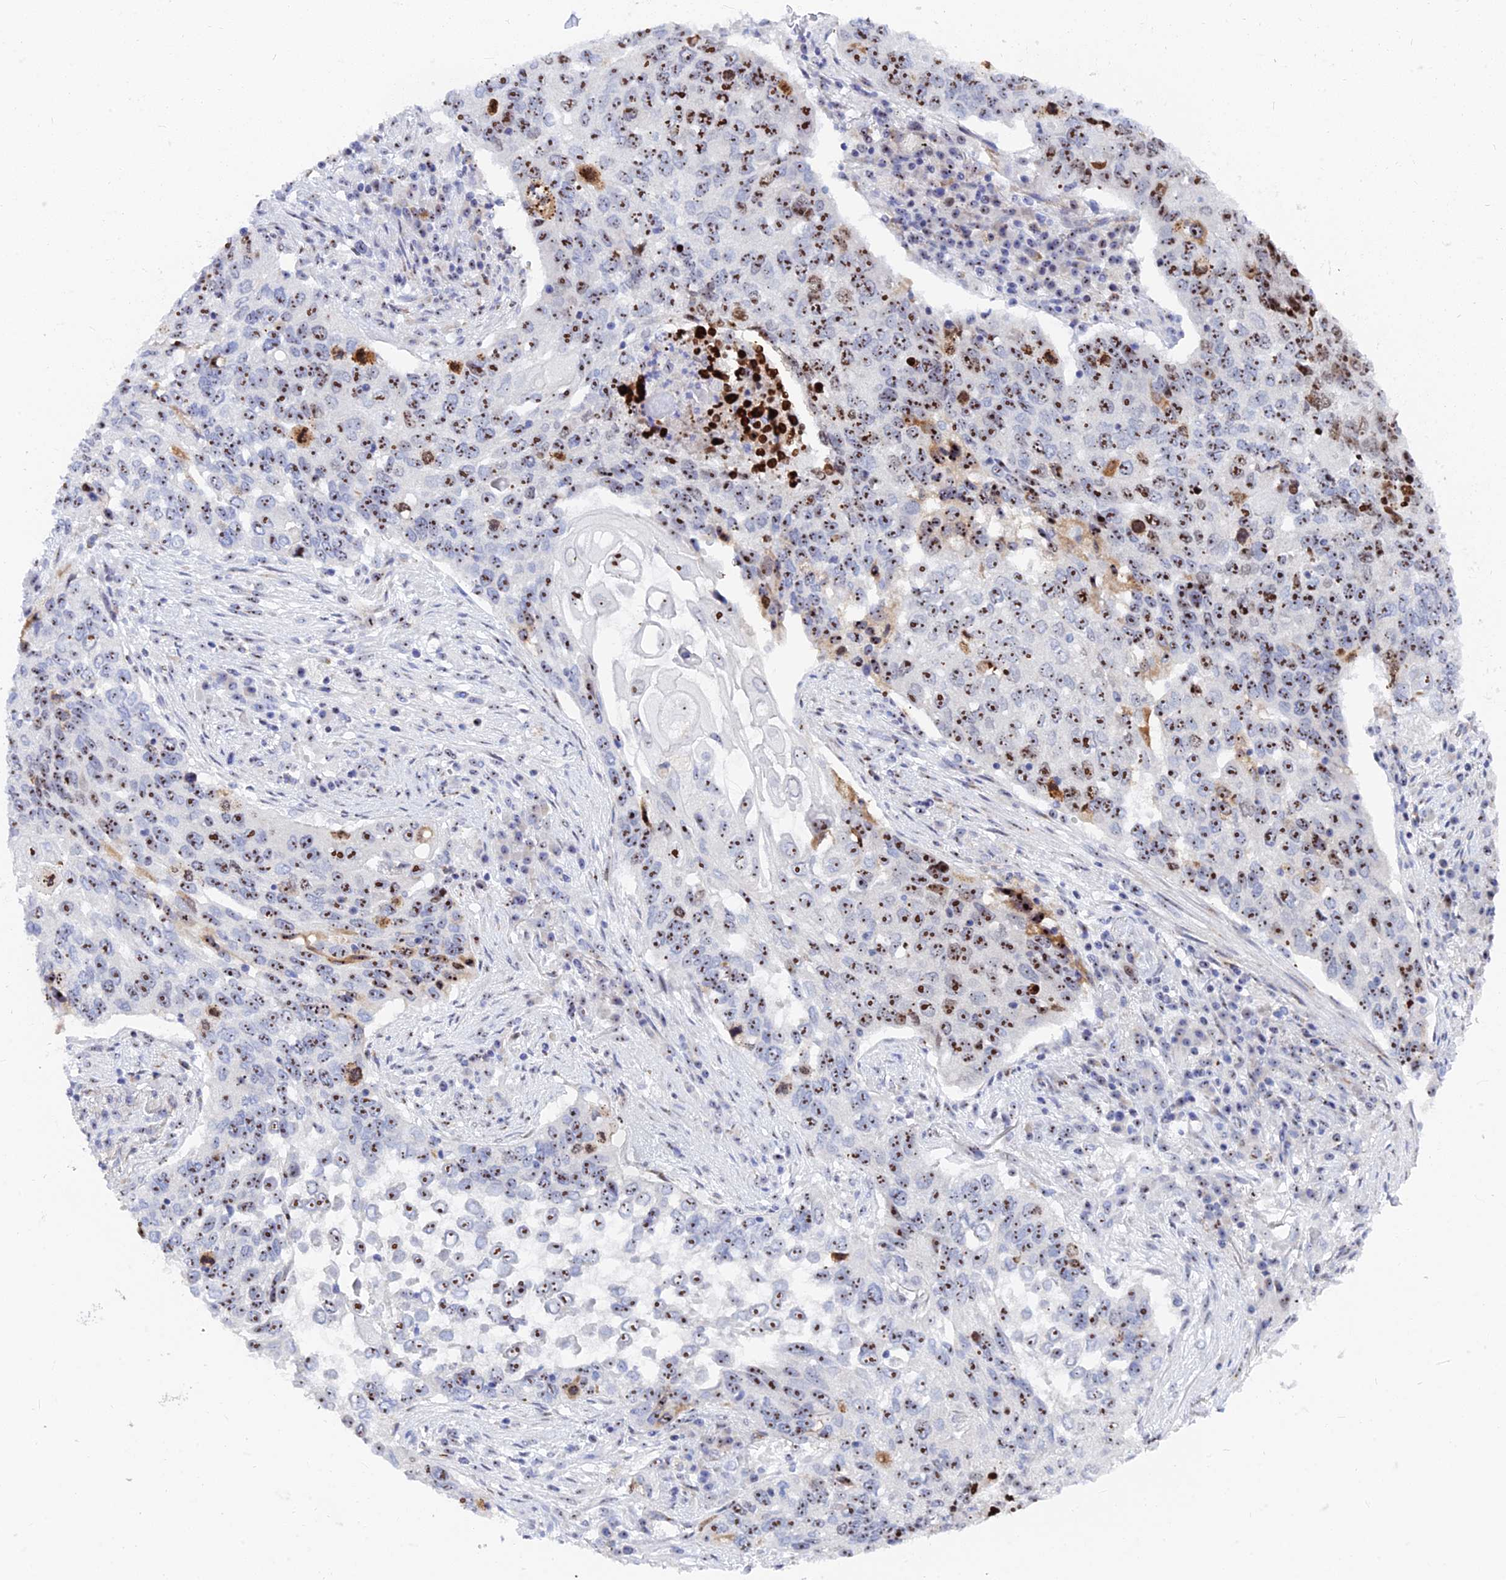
{"staining": {"intensity": "strong", "quantity": "25%-75%", "location": "nuclear"}, "tissue": "lung cancer", "cell_type": "Tumor cells", "image_type": "cancer", "snomed": [{"axis": "morphology", "description": "Squamous cell carcinoma, NOS"}, {"axis": "topography", "description": "Lung"}], "caption": "A high-resolution histopathology image shows immunohistochemistry staining of lung cancer, which displays strong nuclear expression in approximately 25%-75% of tumor cells. Immunohistochemistry stains the protein of interest in brown and the nuclei are stained blue.", "gene": "RSL1D1", "patient": {"sex": "female", "age": 63}}